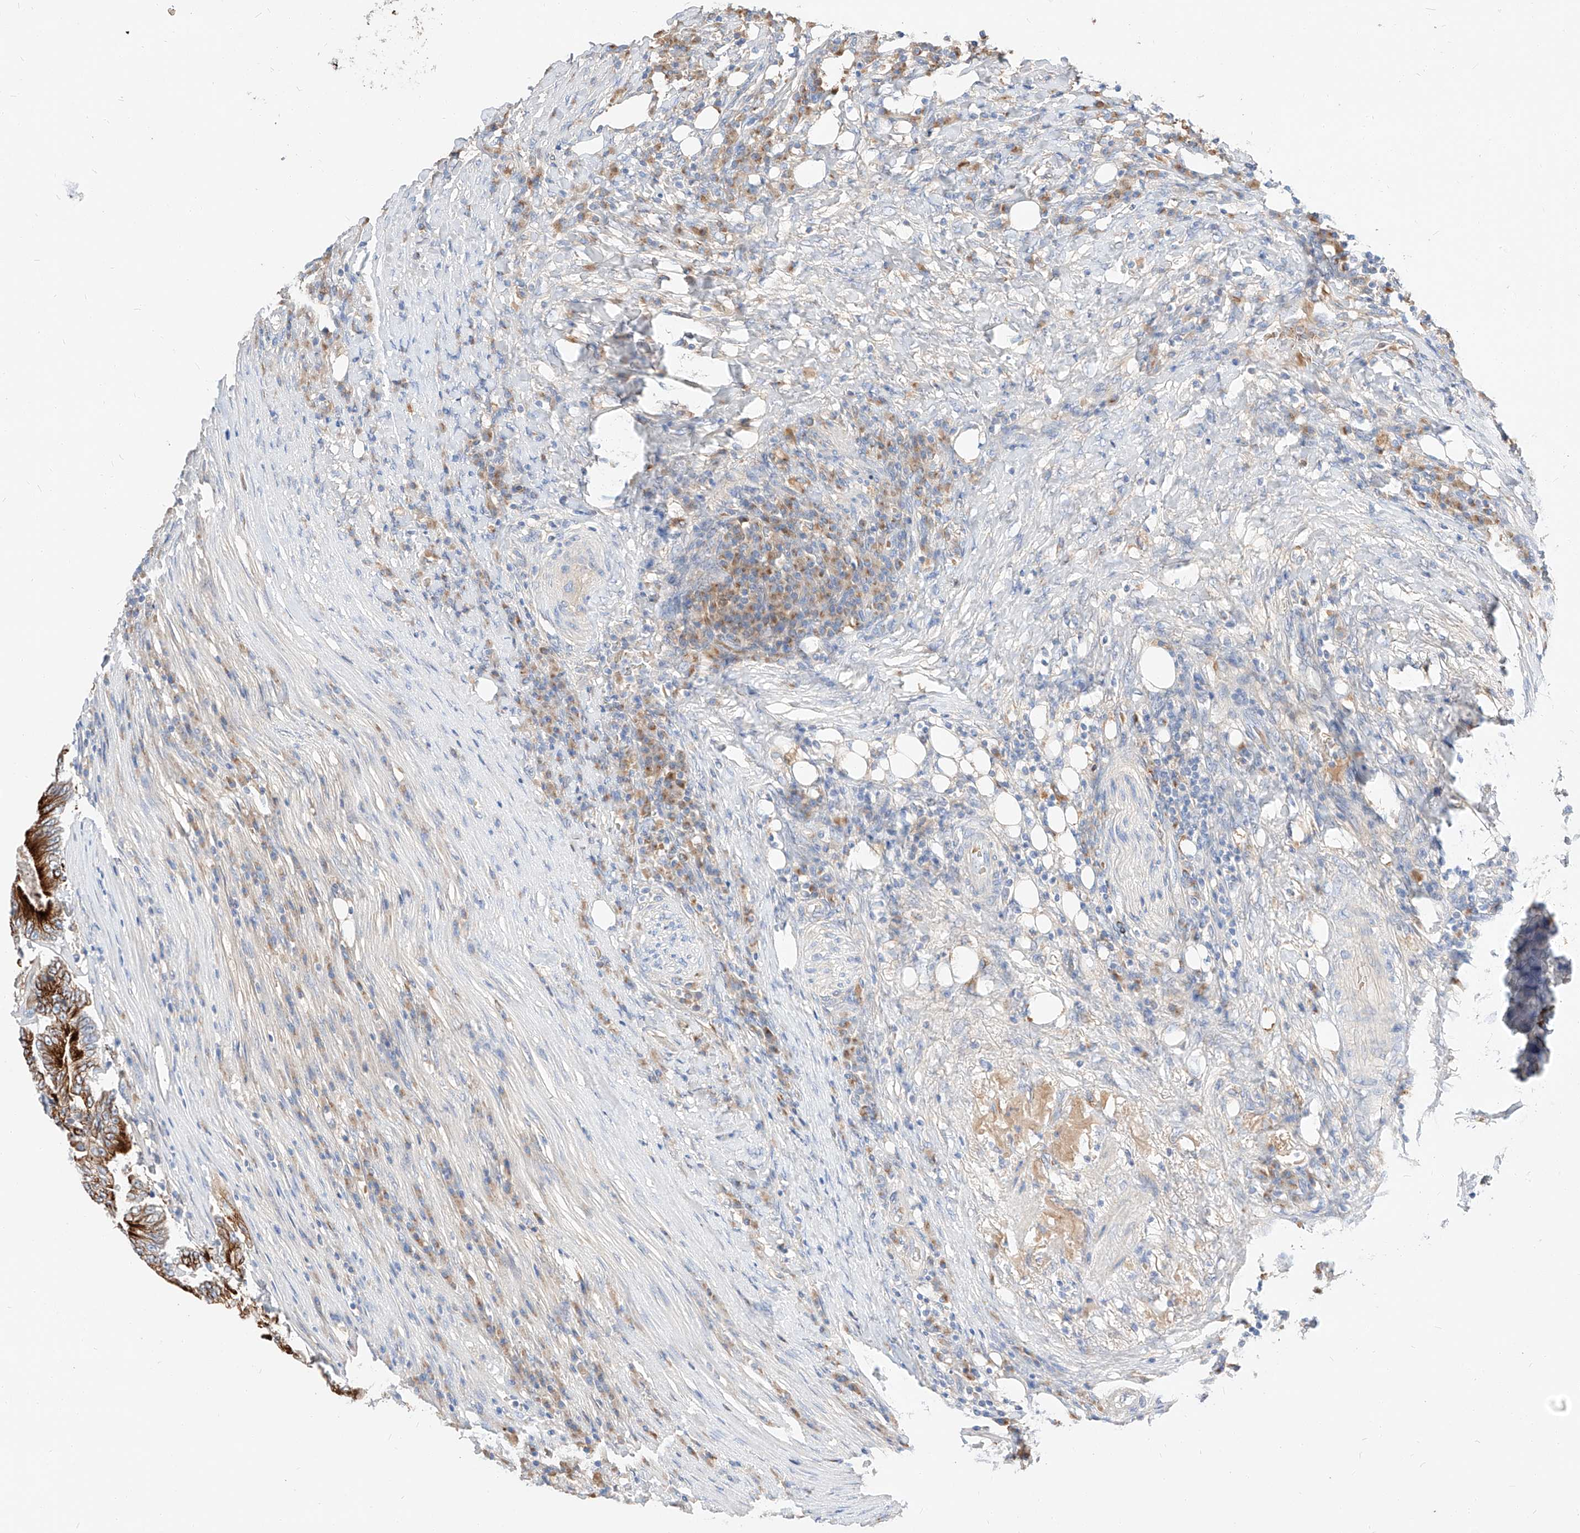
{"staining": {"intensity": "strong", "quantity": ">75%", "location": "cytoplasmic/membranous"}, "tissue": "colorectal cancer", "cell_type": "Tumor cells", "image_type": "cancer", "snomed": [{"axis": "morphology", "description": "Adenocarcinoma, NOS"}, {"axis": "topography", "description": "Colon"}], "caption": "Colorectal cancer tissue reveals strong cytoplasmic/membranous staining in about >75% of tumor cells", "gene": "MAP7", "patient": {"sex": "male", "age": 83}}